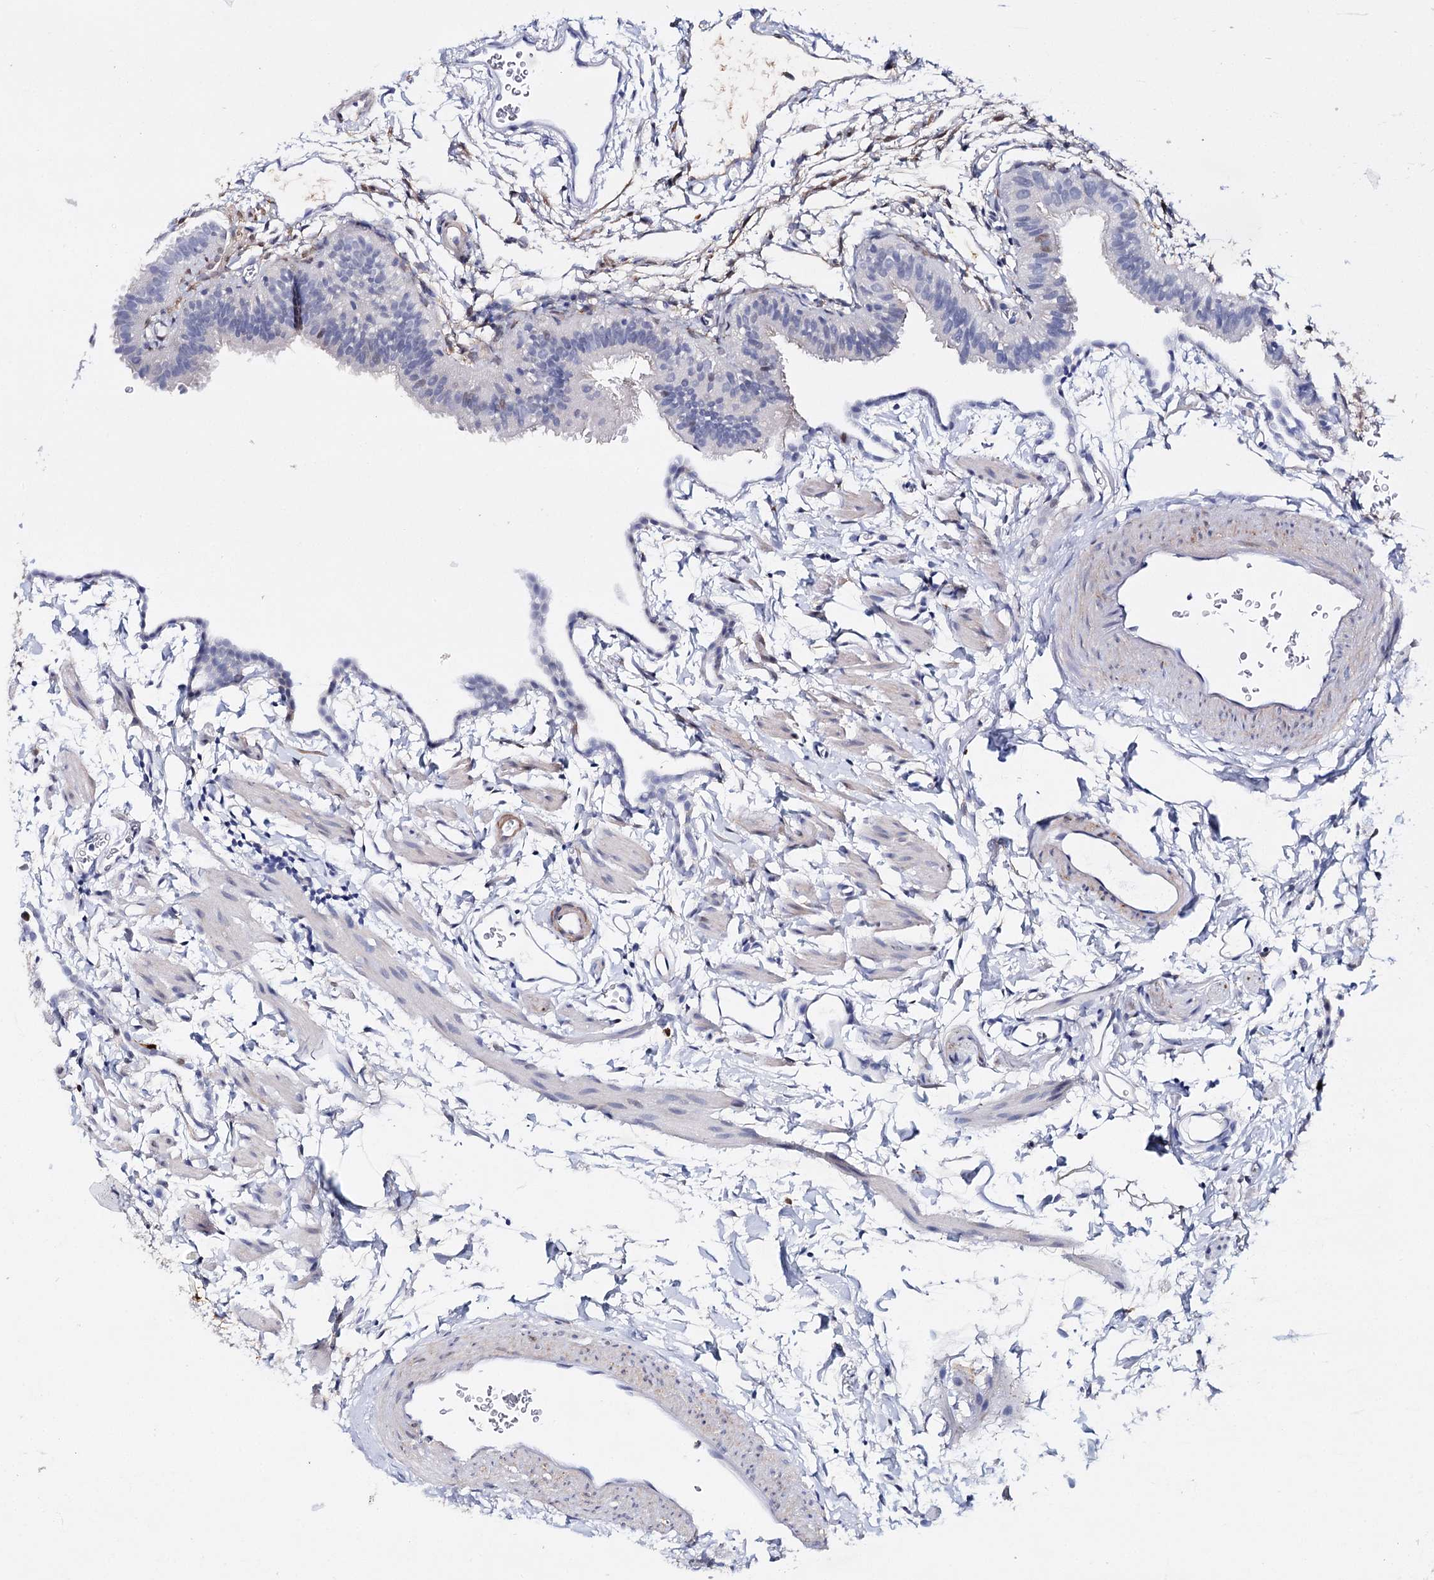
{"staining": {"intensity": "moderate", "quantity": "<25%", "location": "cytoplasmic/membranous"}, "tissue": "fallopian tube", "cell_type": "Glandular cells", "image_type": "normal", "snomed": [{"axis": "morphology", "description": "Normal tissue, NOS"}, {"axis": "topography", "description": "Fallopian tube"}], "caption": "A low amount of moderate cytoplasmic/membranous positivity is present in approximately <25% of glandular cells in unremarkable fallopian tube. (IHC, brightfield microscopy, high magnification).", "gene": "CFAP46", "patient": {"sex": "female", "age": 35}}